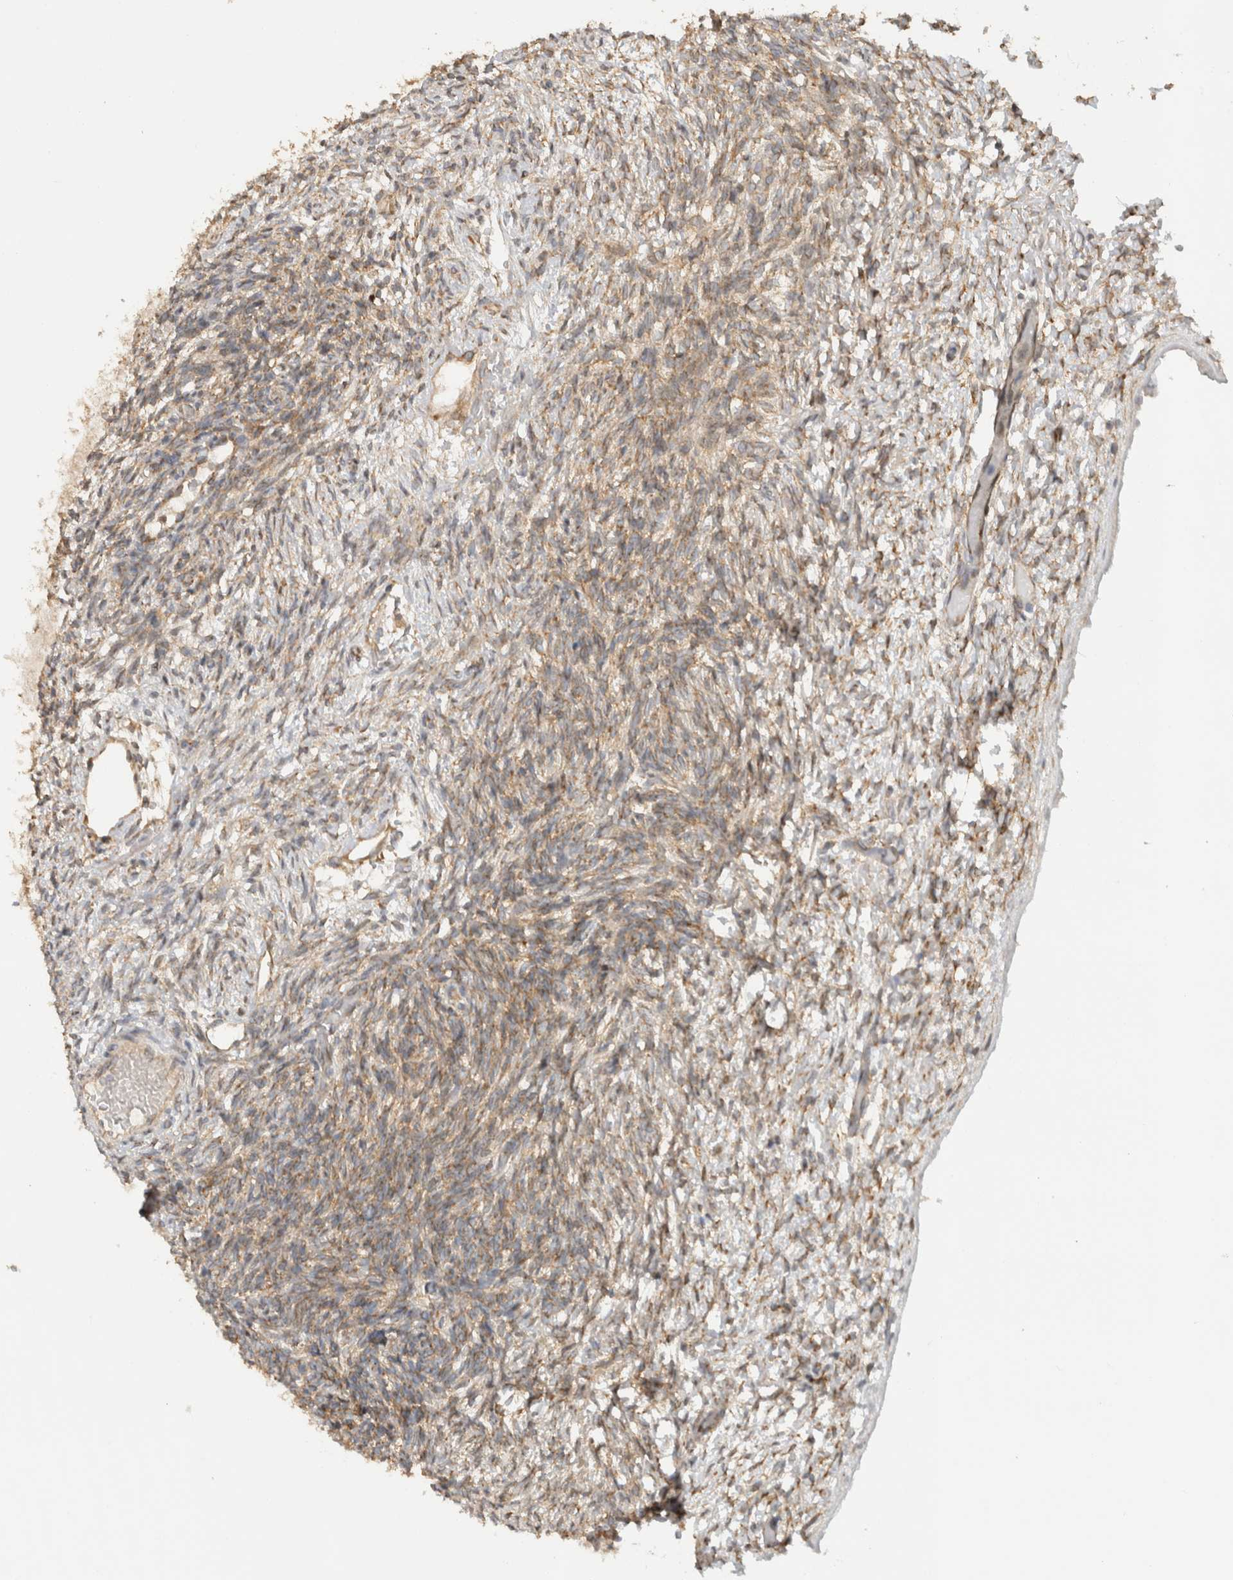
{"staining": {"intensity": "moderate", "quantity": ">75%", "location": "cytoplasmic/membranous"}, "tissue": "ovary", "cell_type": "Follicle cells", "image_type": "normal", "snomed": [{"axis": "morphology", "description": "Normal tissue, NOS"}, {"axis": "topography", "description": "Ovary"}], "caption": "Follicle cells exhibit moderate cytoplasmic/membranous staining in about >75% of cells in normal ovary. The staining was performed using DAB to visualize the protein expression in brown, while the nuclei were stained in blue with hematoxylin (Magnification: 20x).", "gene": "PUM1", "patient": {"sex": "female", "age": 34}}